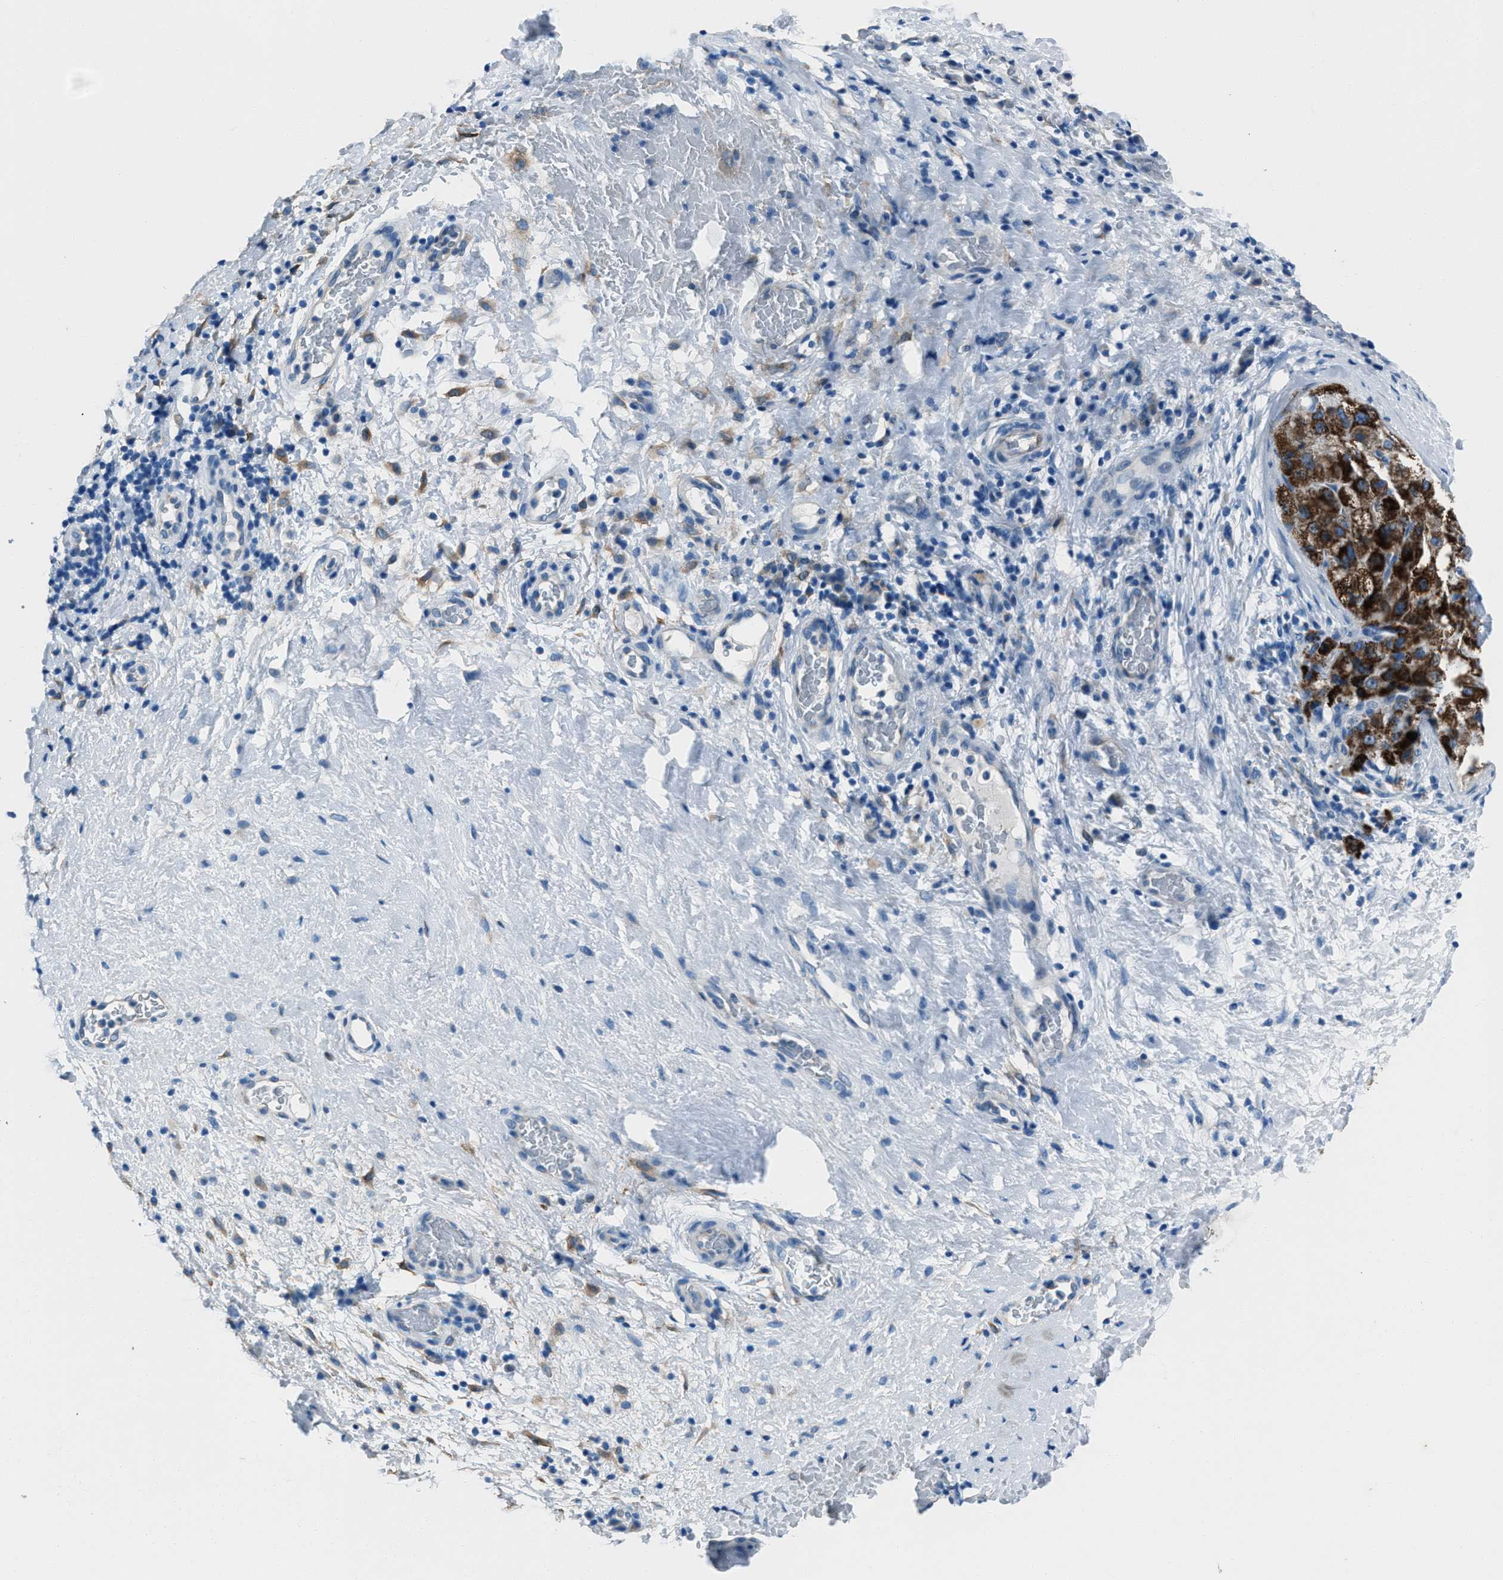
{"staining": {"intensity": "strong", "quantity": "25%-75%", "location": "cytoplasmic/membranous"}, "tissue": "liver cancer", "cell_type": "Tumor cells", "image_type": "cancer", "snomed": [{"axis": "morphology", "description": "Carcinoma, Hepatocellular, NOS"}, {"axis": "topography", "description": "Liver"}], "caption": "Hepatocellular carcinoma (liver) was stained to show a protein in brown. There is high levels of strong cytoplasmic/membranous expression in approximately 25%-75% of tumor cells. Using DAB (3,3'-diaminobenzidine) (brown) and hematoxylin (blue) stains, captured at high magnification using brightfield microscopy.", "gene": "AMACR", "patient": {"sex": "male", "age": 80}}